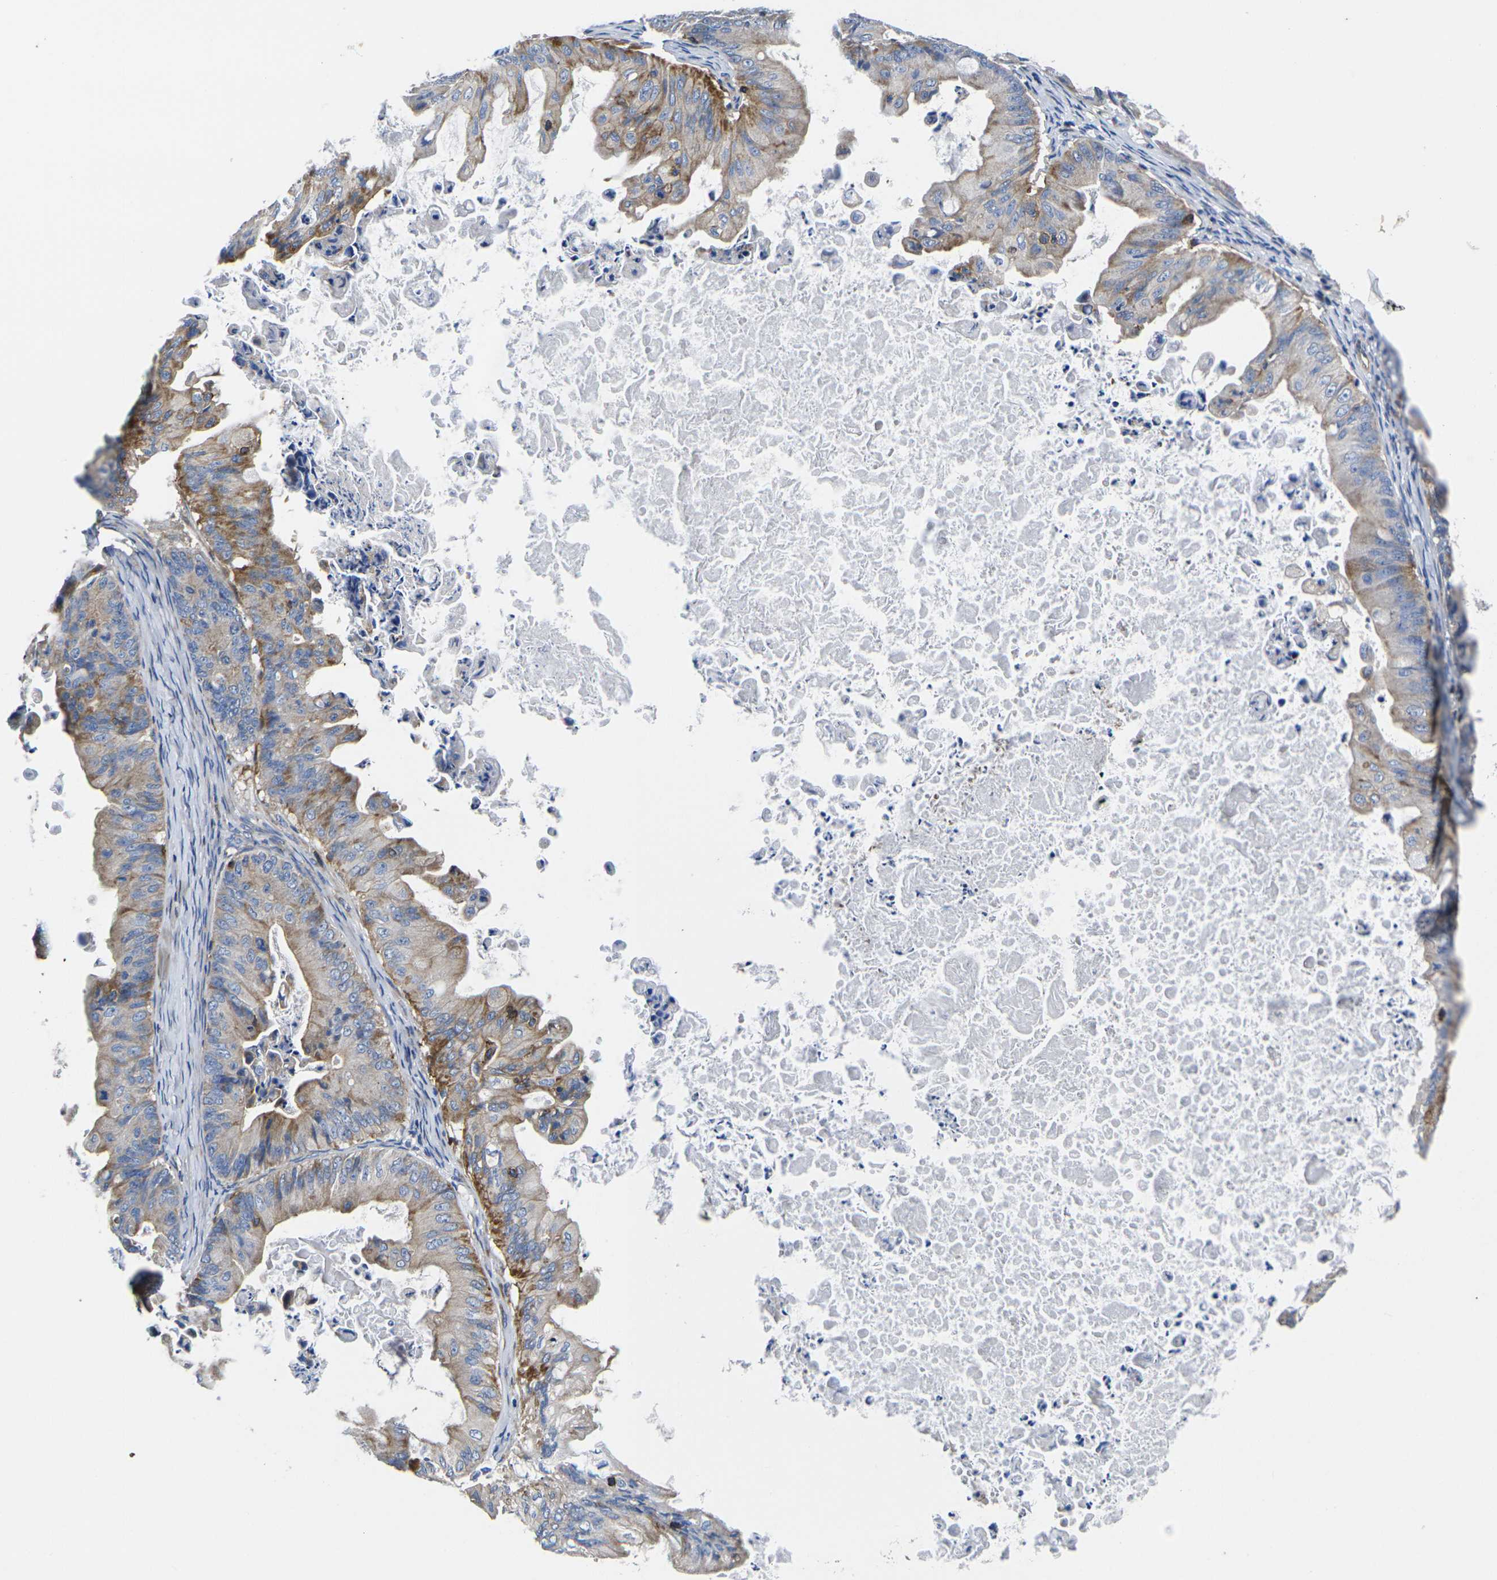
{"staining": {"intensity": "moderate", "quantity": ">75%", "location": "cytoplasmic/membranous"}, "tissue": "ovarian cancer", "cell_type": "Tumor cells", "image_type": "cancer", "snomed": [{"axis": "morphology", "description": "Cystadenocarcinoma, mucinous, NOS"}, {"axis": "topography", "description": "Ovary"}], "caption": "Ovarian cancer (mucinous cystadenocarcinoma) was stained to show a protein in brown. There is medium levels of moderate cytoplasmic/membranous positivity in about >75% of tumor cells. (Brightfield microscopy of DAB IHC at high magnification).", "gene": "GPR4", "patient": {"sex": "female", "age": 37}}